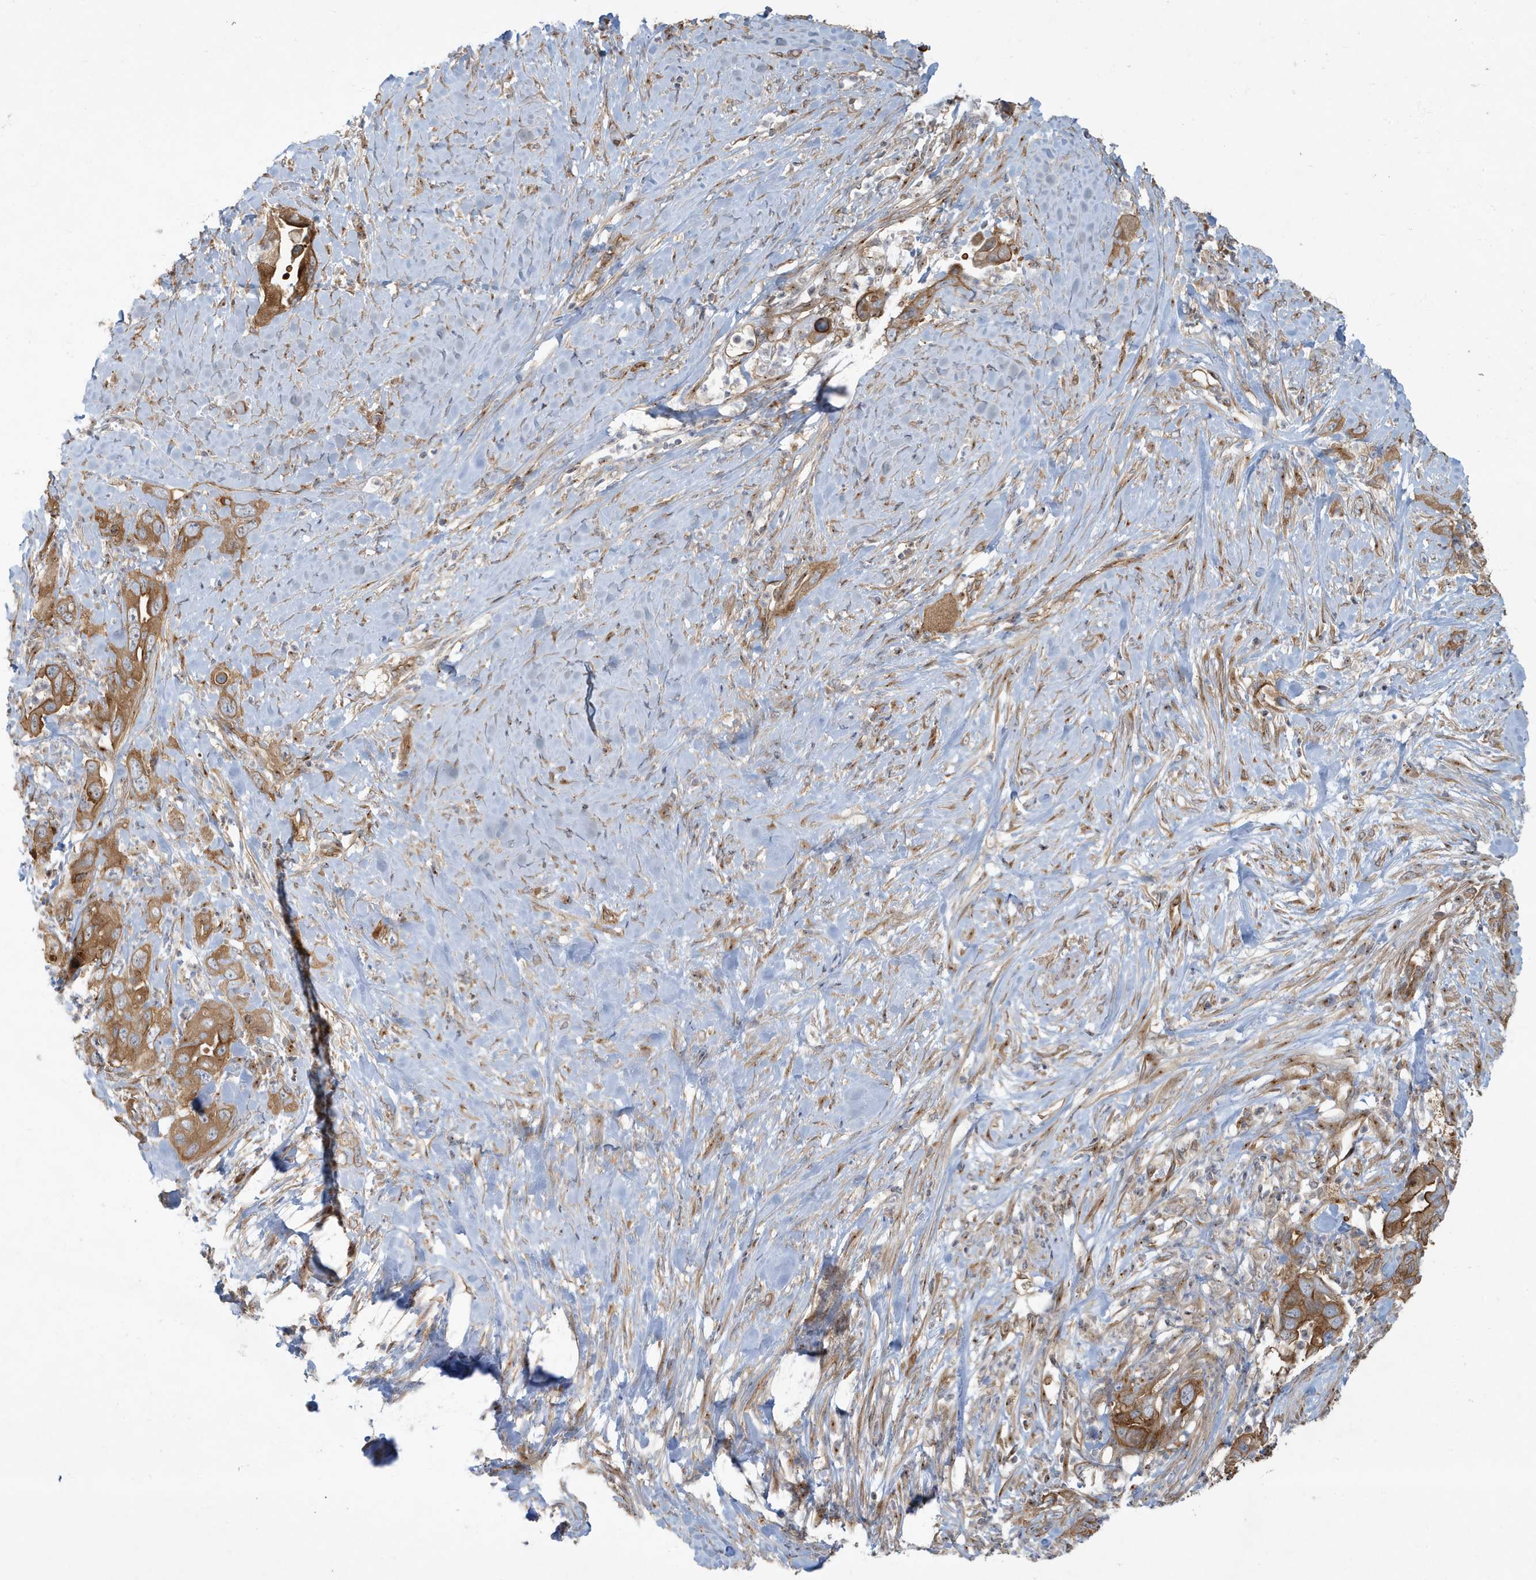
{"staining": {"intensity": "strong", "quantity": ">75%", "location": "cytoplasmic/membranous"}, "tissue": "pancreatic cancer", "cell_type": "Tumor cells", "image_type": "cancer", "snomed": [{"axis": "morphology", "description": "Adenocarcinoma, NOS"}, {"axis": "topography", "description": "Pancreas"}], "caption": "A micrograph showing strong cytoplasmic/membranous positivity in about >75% of tumor cells in adenocarcinoma (pancreatic), as visualized by brown immunohistochemical staining.", "gene": "ATP23", "patient": {"sex": "female", "age": 71}}